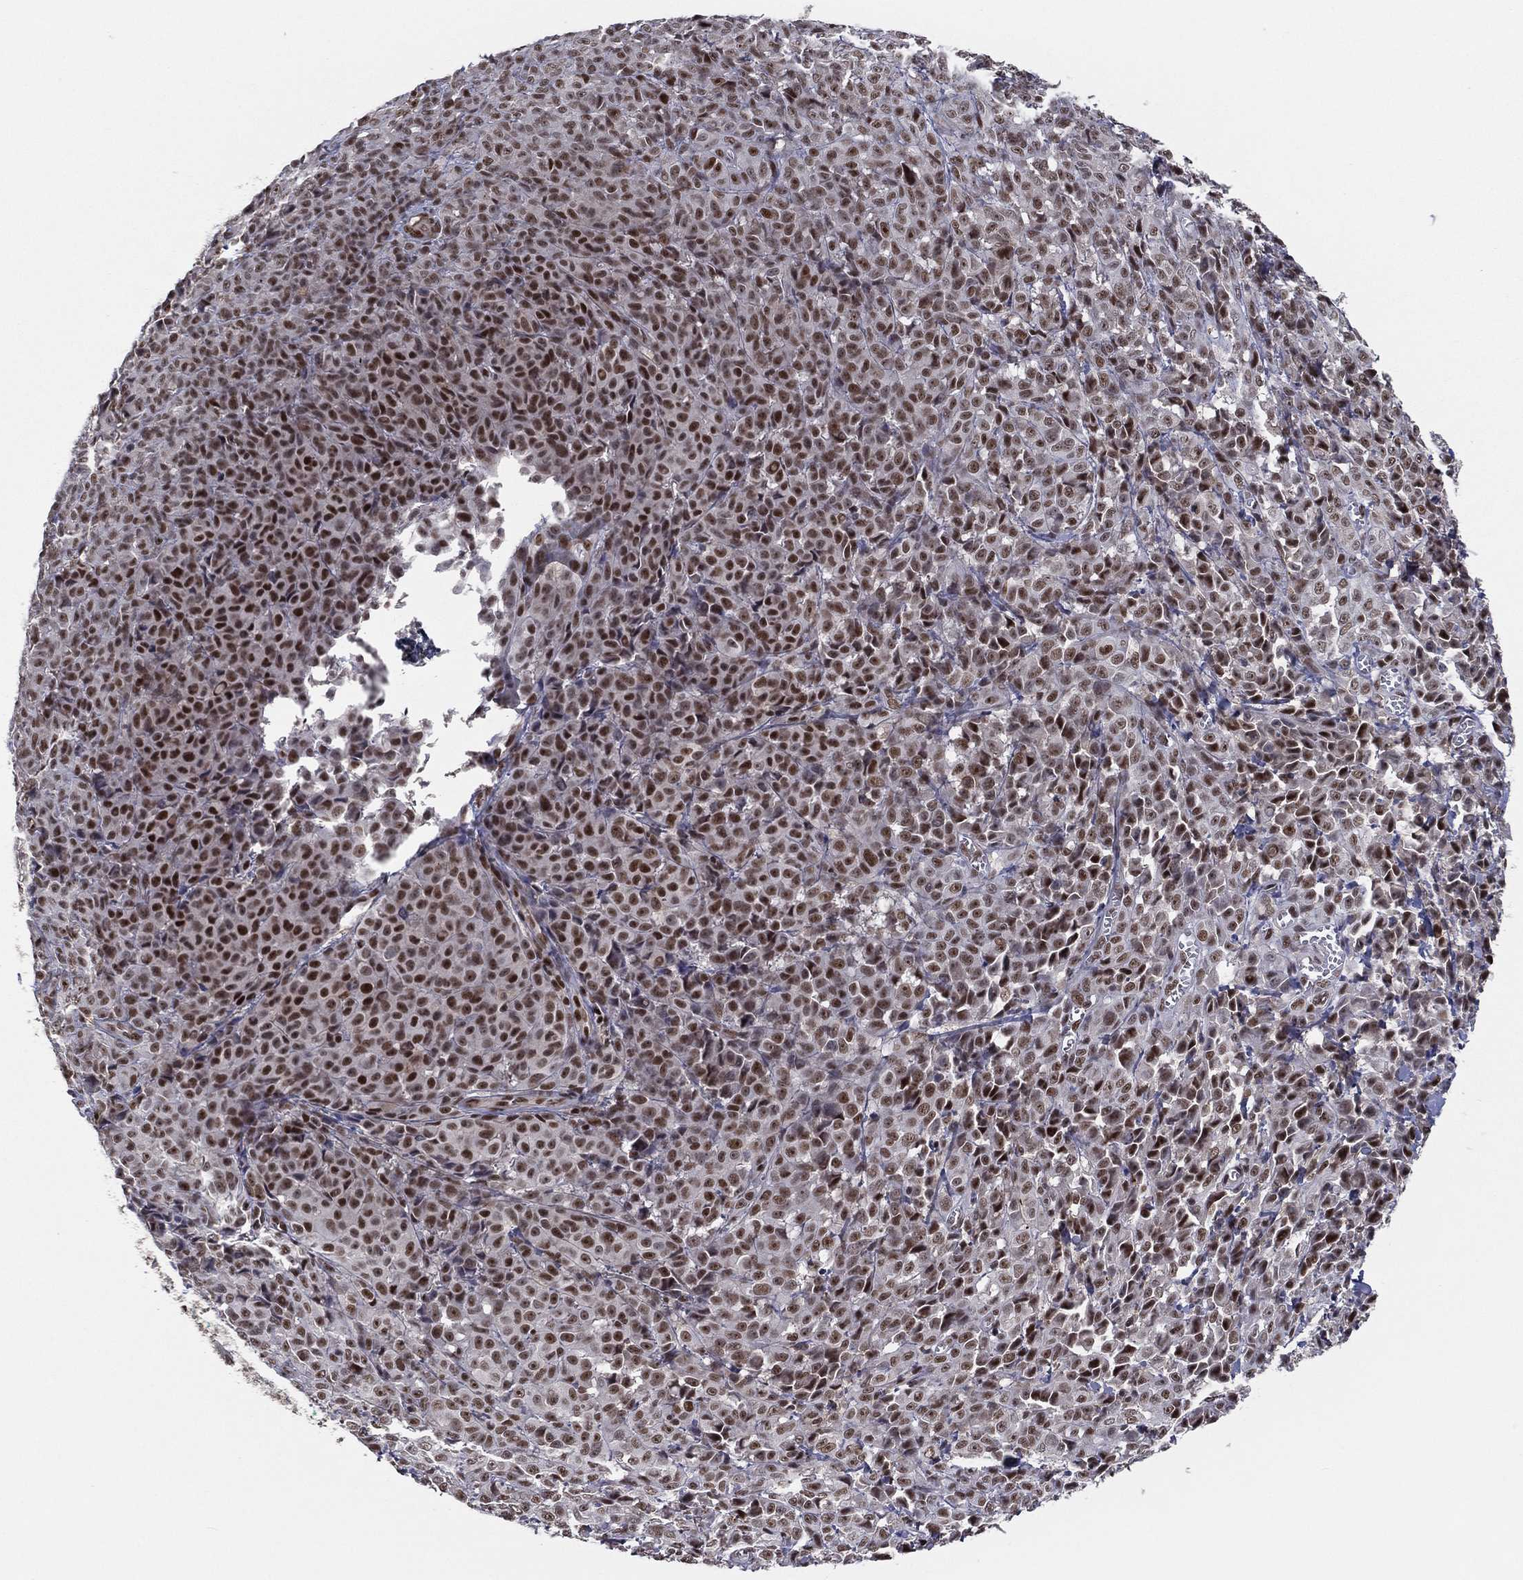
{"staining": {"intensity": "strong", "quantity": "25%-75%", "location": "nuclear"}, "tissue": "melanoma", "cell_type": "Tumor cells", "image_type": "cancer", "snomed": [{"axis": "morphology", "description": "Malignant melanoma, NOS"}, {"axis": "topography", "description": "Skin"}], "caption": "Immunohistochemical staining of human melanoma displays strong nuclear protein staining in approximately 25%-75% of tumor cells.", "gene": "GPALPP1", "patient": {"sex": "male", "age": 89}}